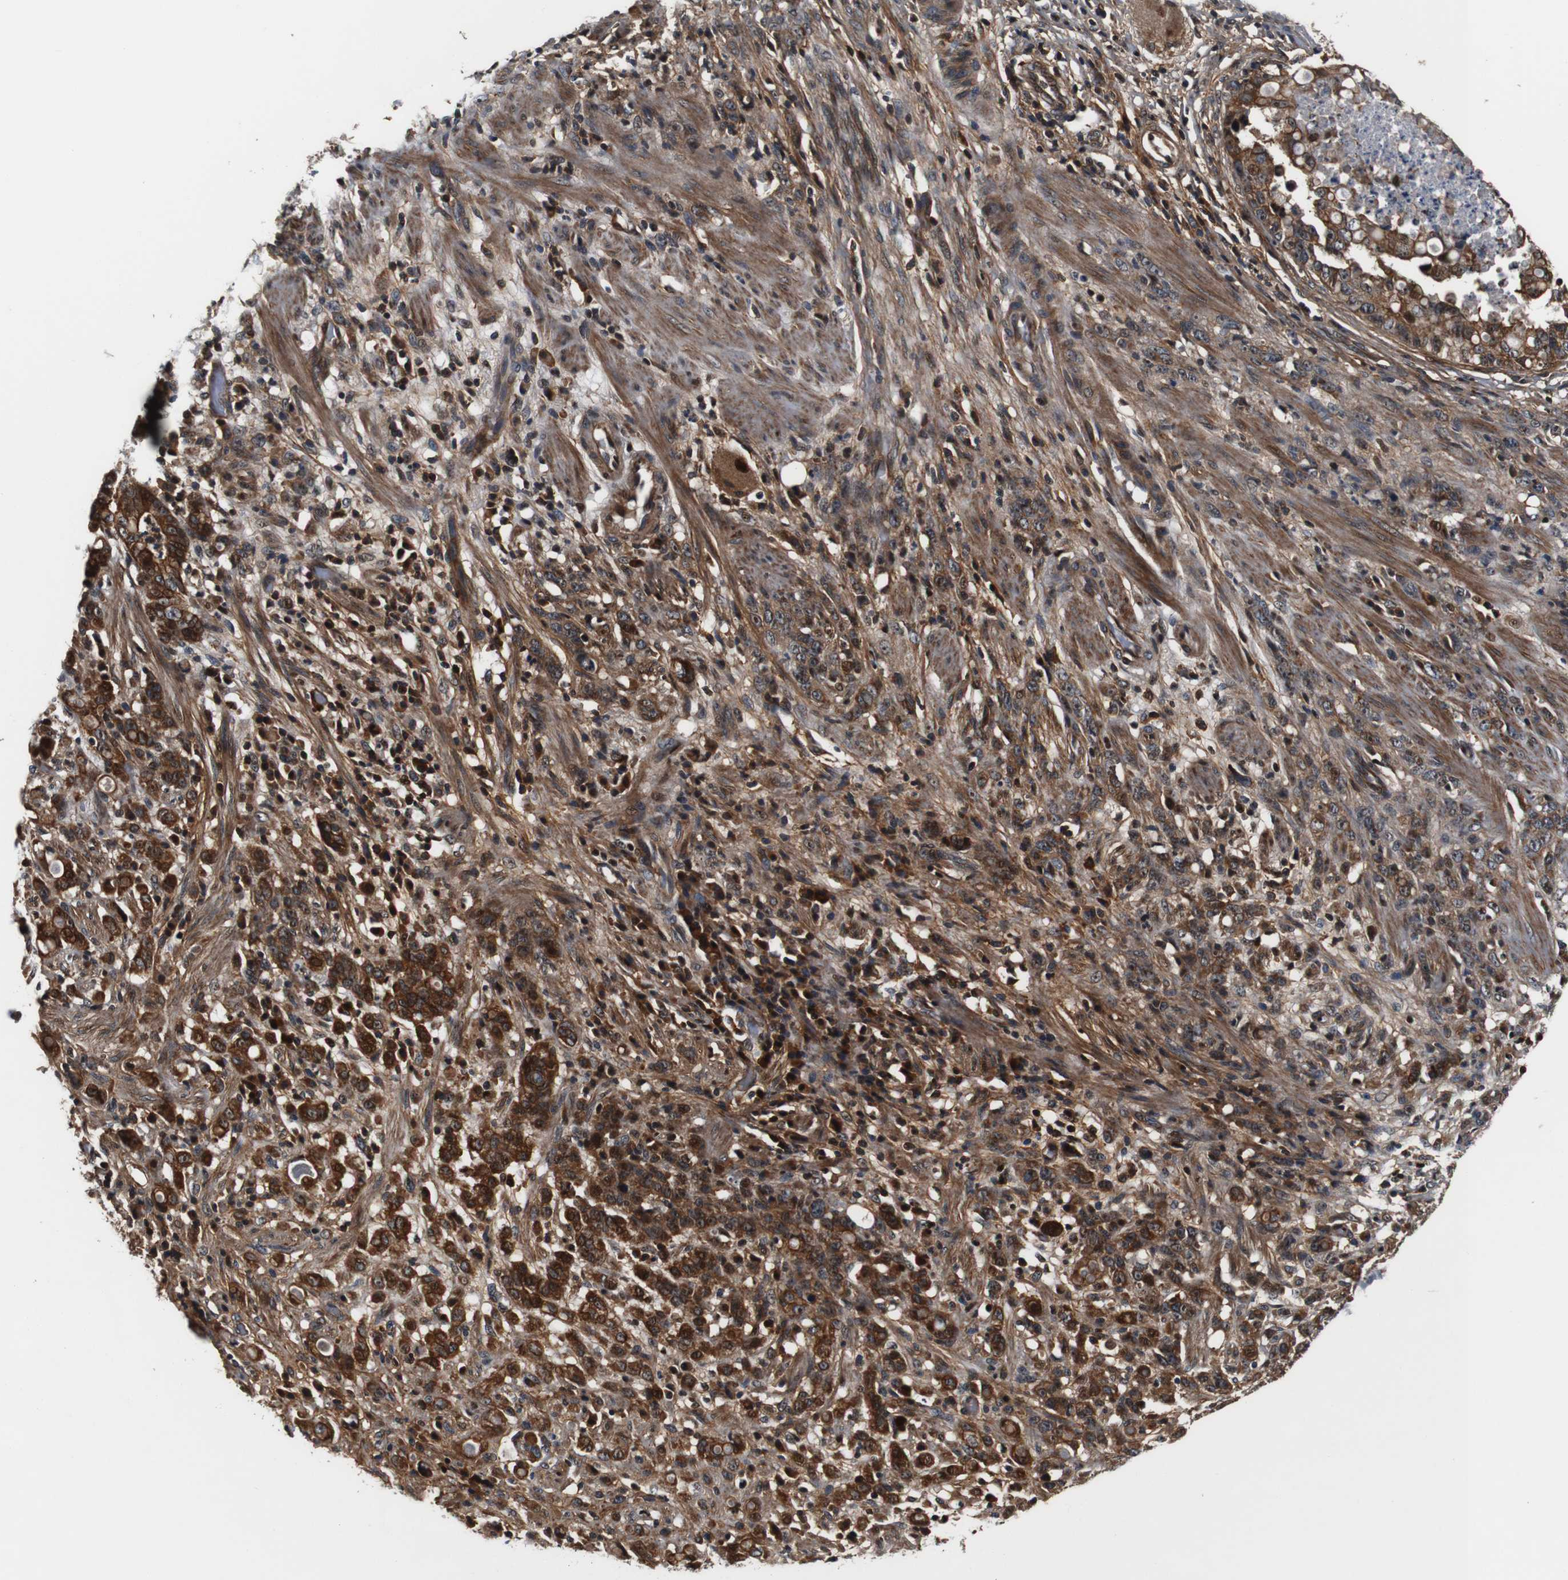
{"staining": {"intensity": "strong", "quantity": ">75%", "location": "cytoplasmic/membranous"}, "tissue": "stomach cancer", "cell_type": "Tumor cells", "image_type": "cancer", "snomed": [{"axis": "morphology", "description": "Adenocarcinoma, NOS"}, {"axis": "topography", "description": "Stomach, lower"}], "caption": "There is high levels of strong cytoplasmic/membranous staining in tumor cells of adenocarcinoma (stomach), as demonstrated by immunohistochemical staining (brown color).", "gene": "LRP4", "patient": {"sex": "male", "age": 88}}